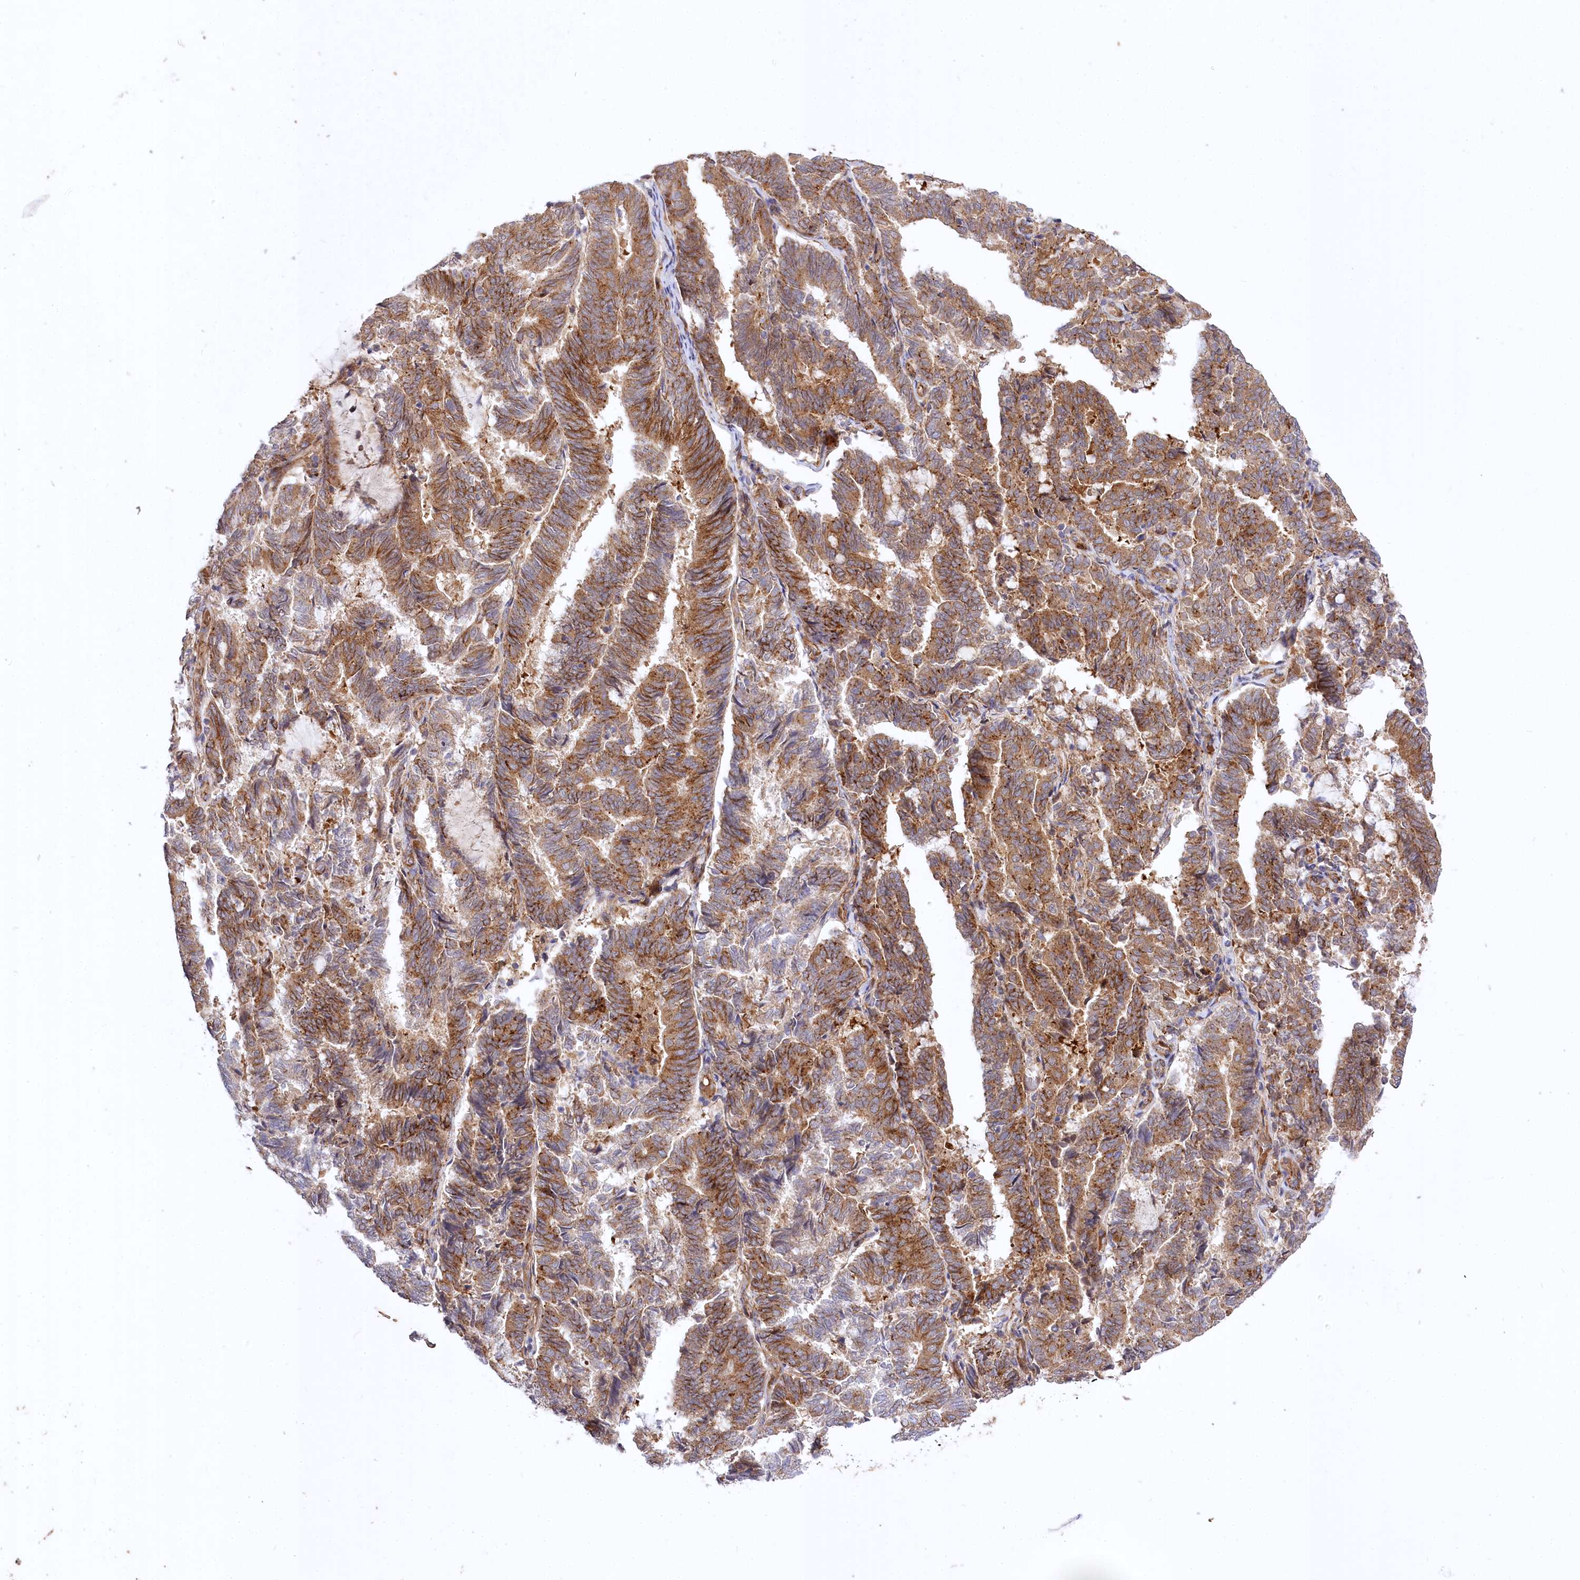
{"staining": {"intensity": "moderate", "quantity": ">75%", "location": "cytoplasmic/membranous"}, "tissue": "endometrial cancer", "cell_type": "Tumor cells", "image_type": "cancer", "snomed": [{"axis": "morphology", "description": "Adenocarcinoma, NOS"}, {"axis": "topography", "description": "Endometrium"}], "caption": "Approximately >75% of tumor cells in endometrial cancer (adenocarcinoma) display moderate cytoplasmic/membranous protein staining as visualized by brown immunohistochemical staining.", "gene": "TRUB1", "patient": {"sex": "female", "age": 80}}